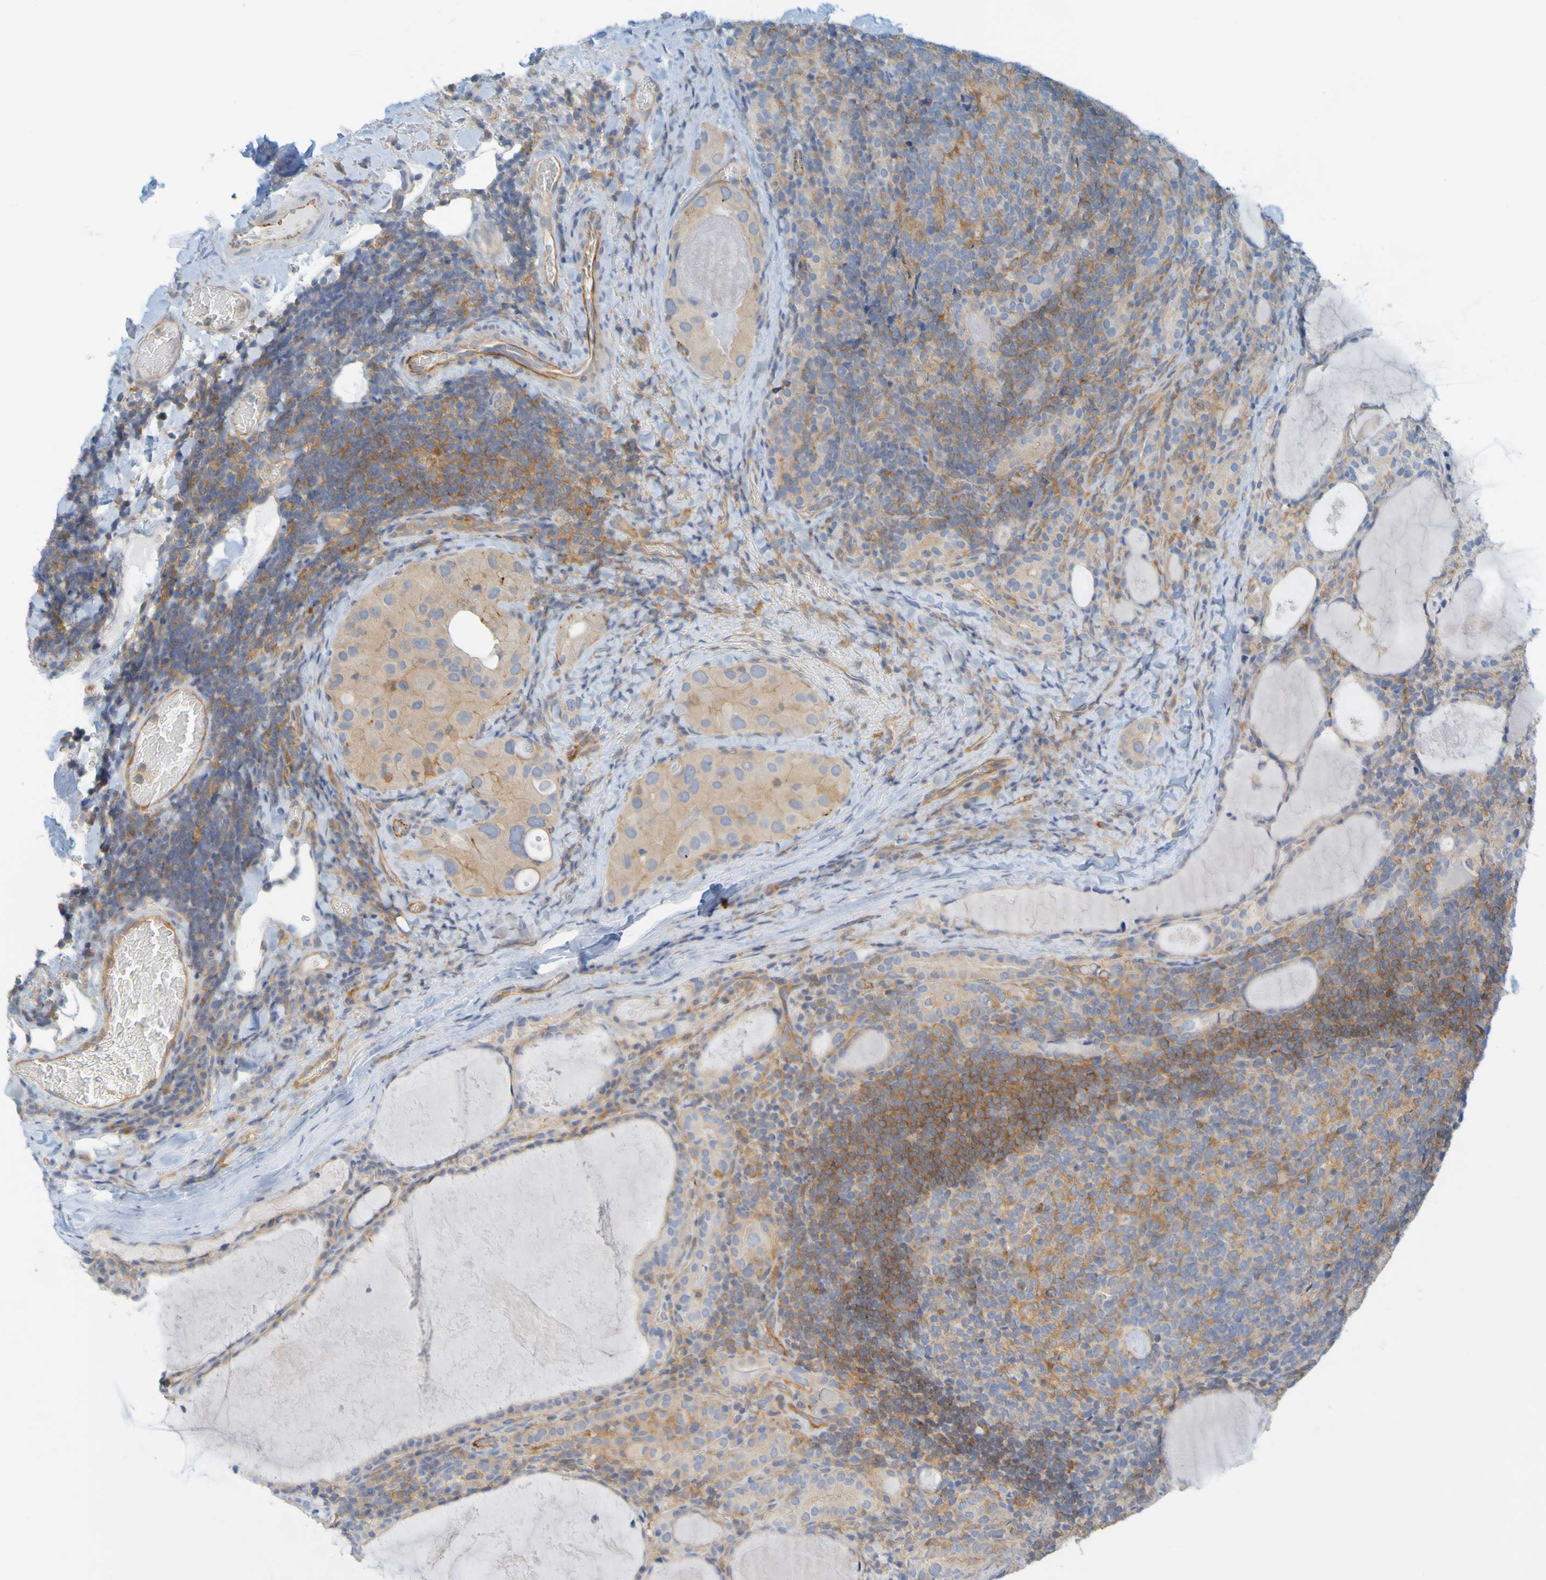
{"staining": {"intensity": "moderate", "quantity": ">75%", "location": "cytoplasmic/membranous"}, "tissue": "thyroid cancer", "cell_type": "Tumor cells", "image_type": "cancer", "snomed": [{"axis": "morphology", "description": "Papillary adenocarcinoma, NOS"}, {"axis": "topography", "description": "Thyroid gland"}], "caption": "High-magnification brightfield microscopy of thyroid cancer stained with DAB (brown) and counterstained with hematoxylin (blue). tumor cells exhibit moderate cytoplasmic/membranous positivity is seen in approximately>75% of cells.", "gene": "APPL1", "patient": {"sex": "female", "age": 42}}